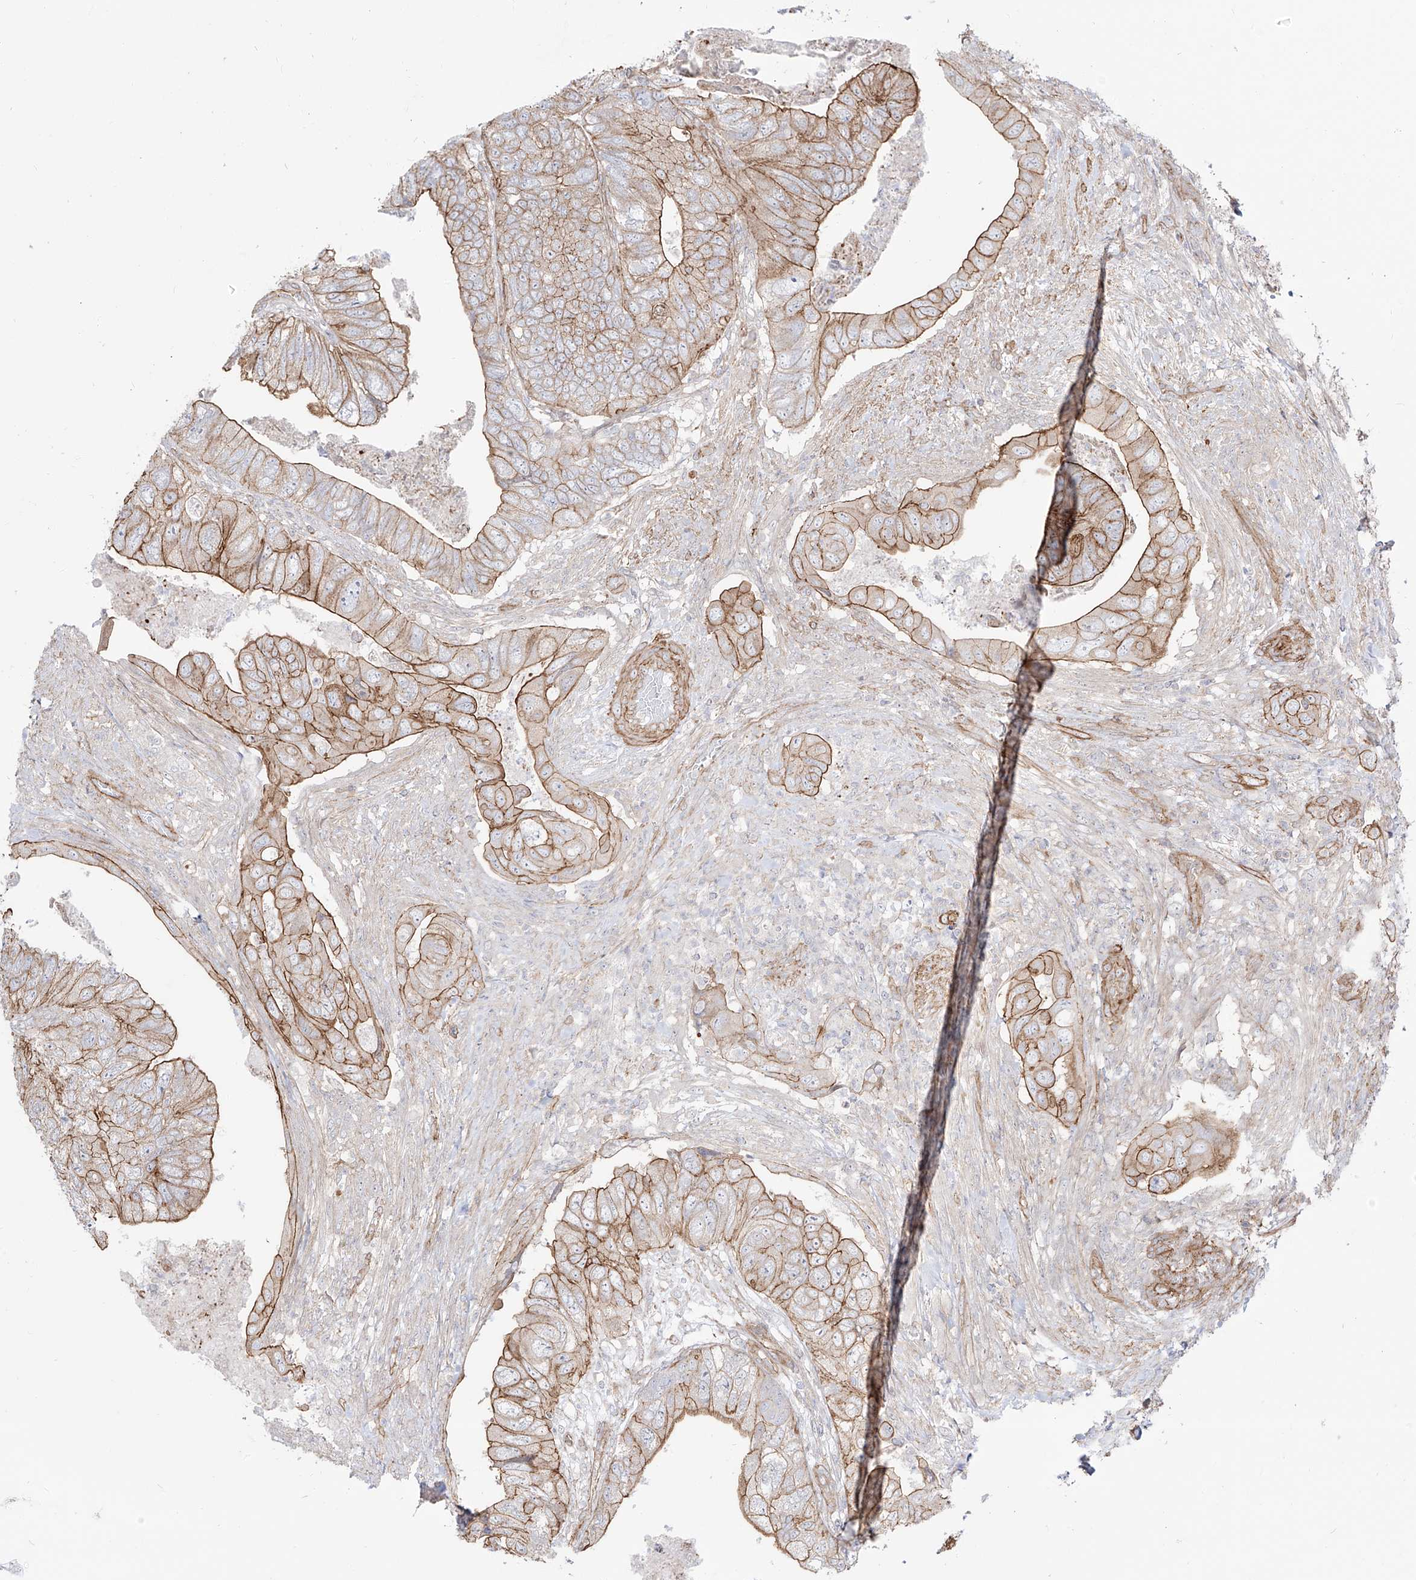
{"staining": {"intensity": "moderate", "quantity": ">75%", "location": "cytoplasmic/membranous"}, "tissue": "colorectal cancer", "cell_type": "Tumor cells", "image_type": "cancer", "snomed": [{"axis": "morphology", "description": "Adenocarcinoma, NOS"}, {"axis": "topography", "description": "Rectum"}], "caption": "Protein staining displays moderate cytoplasmic/membranous staining in approximately >75% of tumor cells in colorectal adenocarcinoma. (DAB IHC with brightfield microscopy, high magnification).", "gene": "ZNF180", "patient": {"sex": "male", "age": 63}}